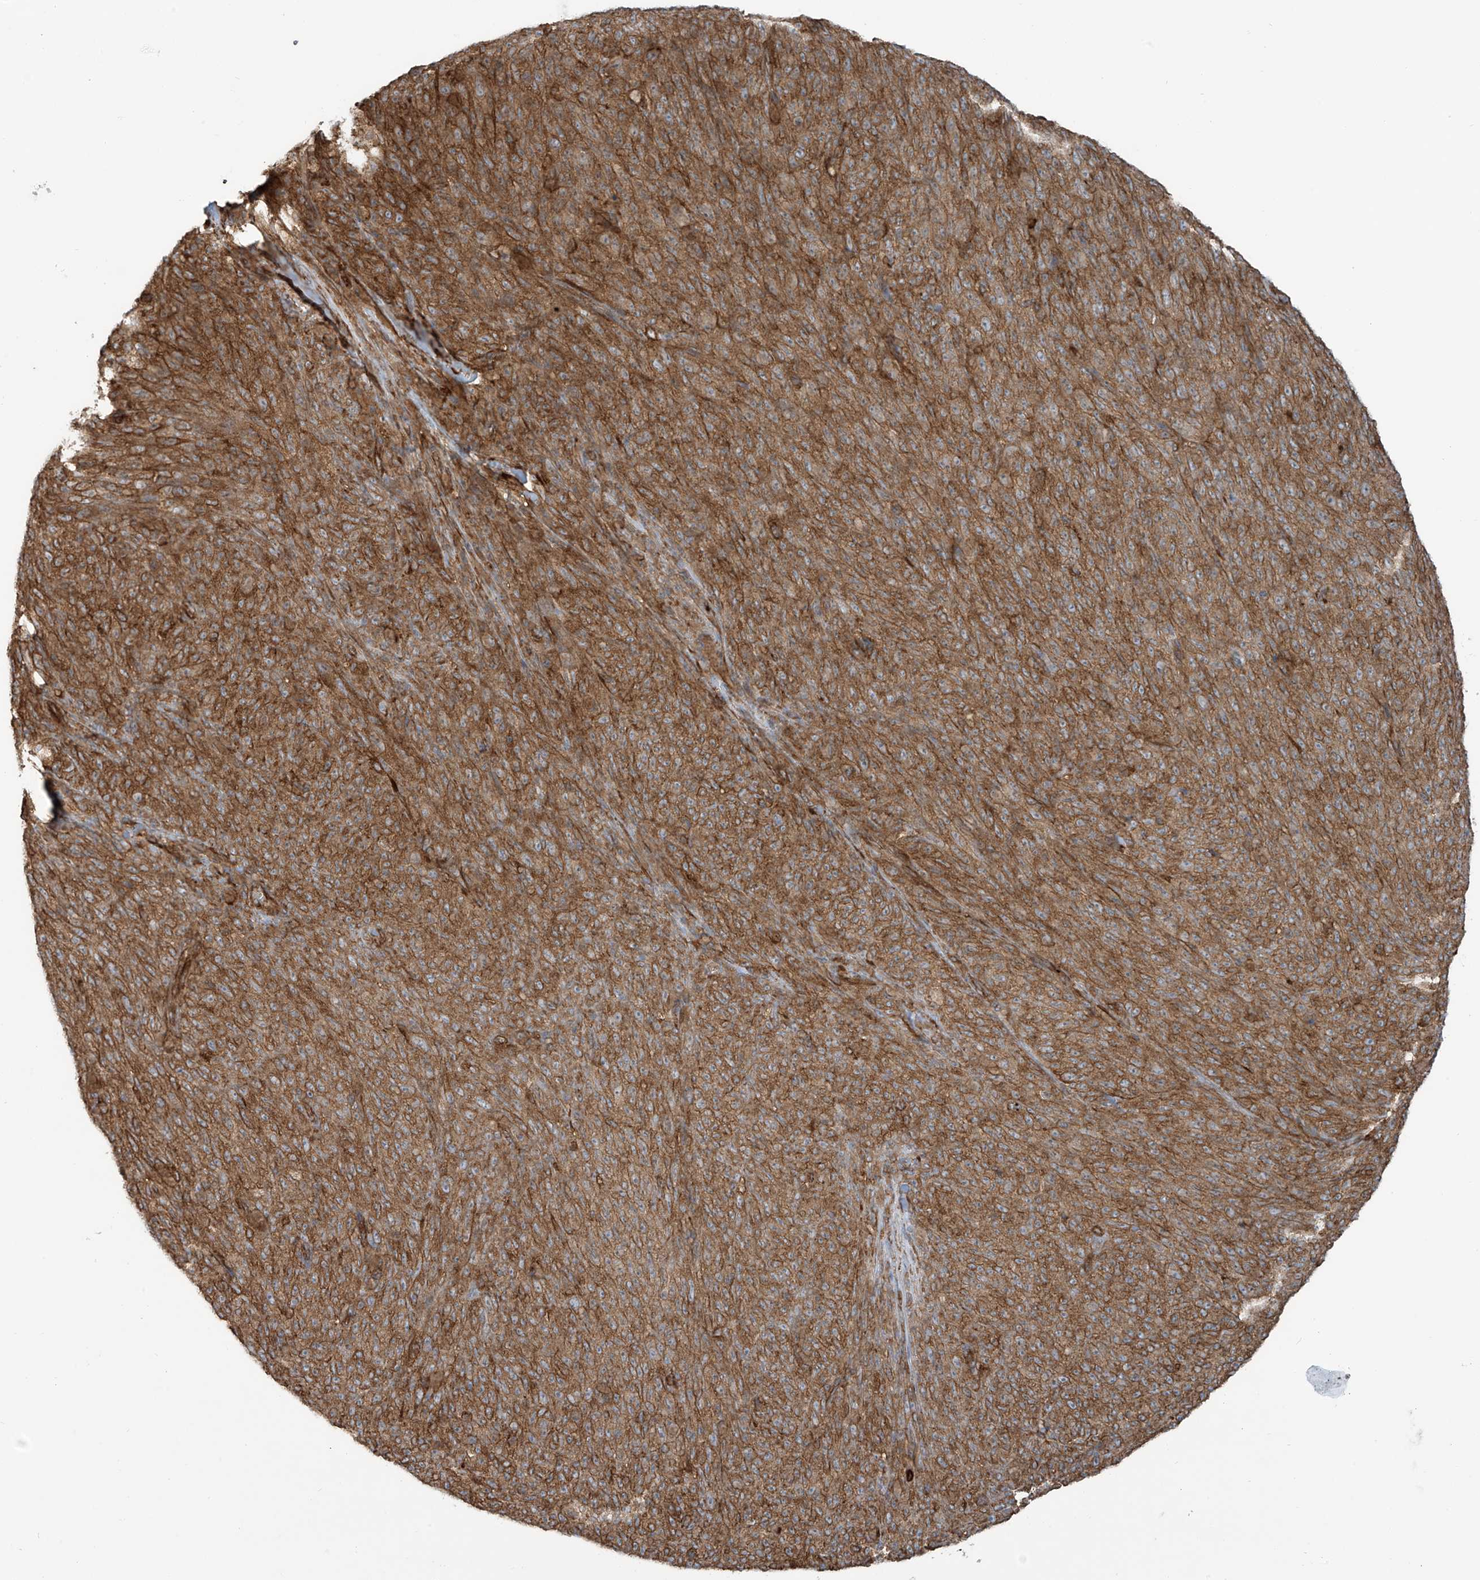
{"staining": {"intensity": "moderate", "quantity": ">75%", "location": "cytoplasmic/membranous"}, "tissue": "melanoma", "cell_type": "Tumor cells", "image_type": "cancer", "snomed": [{"axis": "morphology", "description": "Malignant melanoma, NOS"}, {"axis": "topography", "description": "Skin"}], "caption": "Malignant melanoma stained with a protein marker displays moderate staining in tumor cells.", "gene": "SLC9A2", "patient": {"sex": "female", "age": 82}}